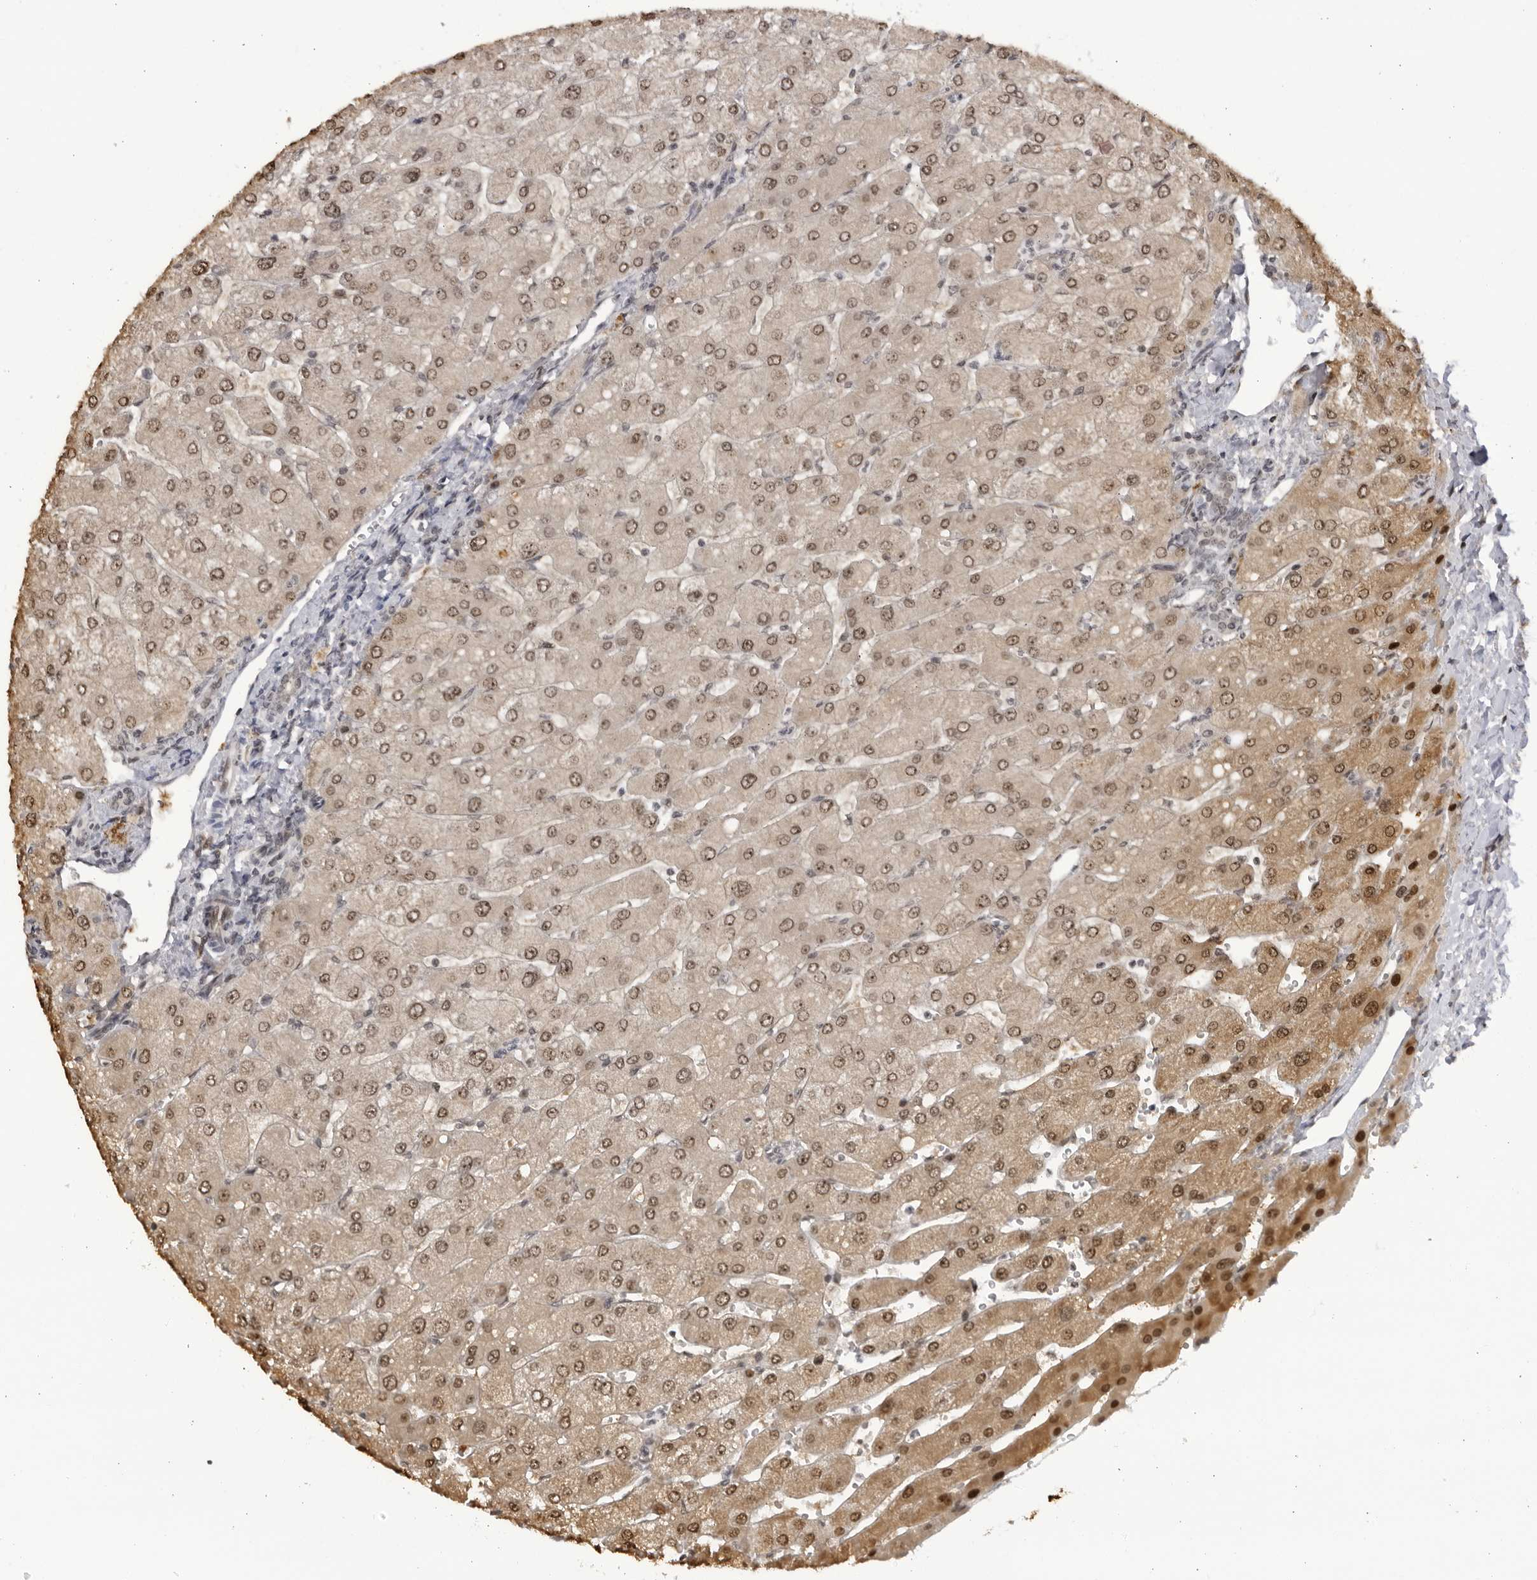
{"staining": {"intensity": "weak", "quantity": "25%-75%", "location": "cytoplasmic/membranous,nuclear"}, "tissue": "liver", "cell_type": "Cholangiocytes", "image_type": "normal", "snomed": [{"axis": "morphology", "description": "Normal tissue, NOS"}, {"axis": "topography", "description": "Liver"}], "caption": "A high-resolution histopathology image shows immunohistochemistry staining of normal liver, which displays weak cytoplasmic/membranous,nuclear positivity in about 25%-75% of cholangiocytes. (DAB (3,3'-diaminobenzidine) = brown stain, brightfield microscopy at high magnification).", "gene": "RASGEF1C", "patient": {"sex": "male", "age": 55}}